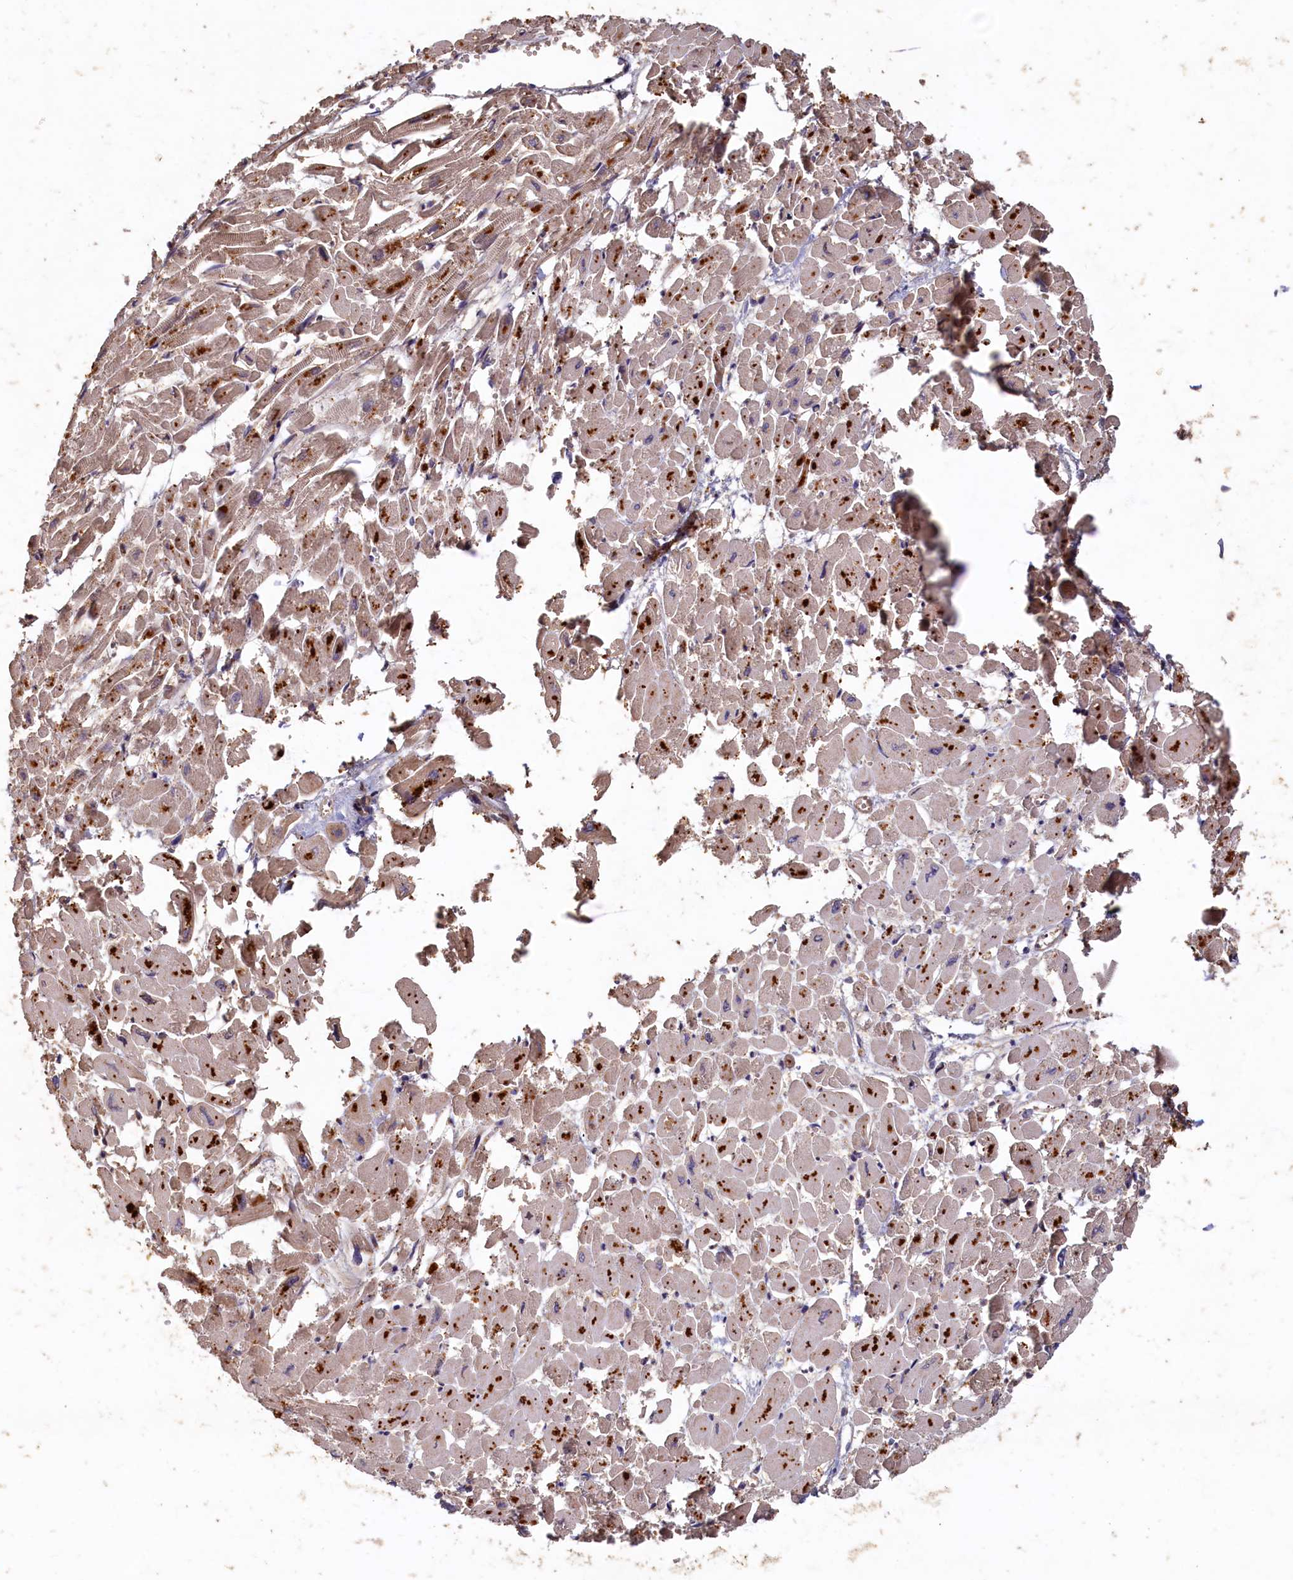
{"staining": {"intensity": "weak", "quantity": "25%-75%", "location": "cytoplasmic/membranous"}, "tissue": "heart muscle", "cell_type": "Cardiomyocytes", "image_type": "normal", "snomed": [{"axis": "morphology", "description": "Normal tissue, NOS"}, {"axis": "topography", "description": "Heart"}], "caption": "Protein staining exhibits weak cytoplasmic/membranous positivity in about 25%-75% of cardiomyocytes in normal heart muscle.", "gene": "LCMT2", "patient": {"sex": "male", "age": 54}}